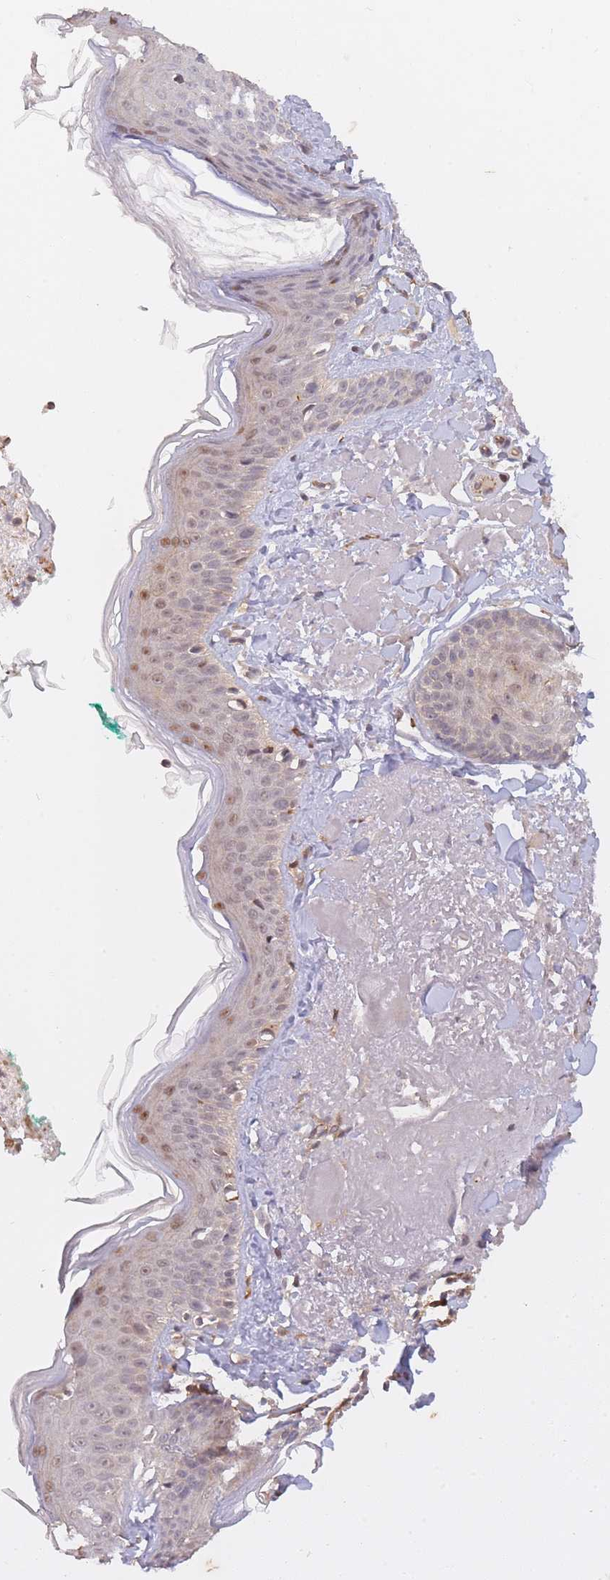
{"staining": {"intensity": "weak", "quantity": ">75%", "location": "cytoplasmic/membranous,nuclear"}, "tissue": "skin", "cell_type": "Fibroblasts", "image_type": "normal", "snomed": [{"axis": "morphology", "description": "Normal tissue, NOS"}, {"axis": "morphology", "description": "Malignant melanoma, NOS"}, {"axis": "topography", "description": "Skin"}], "caption": "The histopathology image exhibits a brown stain indicating the presence of a protein in the cytoplasmic/membranous,nuclear of fibroblasts in skin.", "gene": "ST8SIA4", "patient": {"sex": "male", "age": 80}}